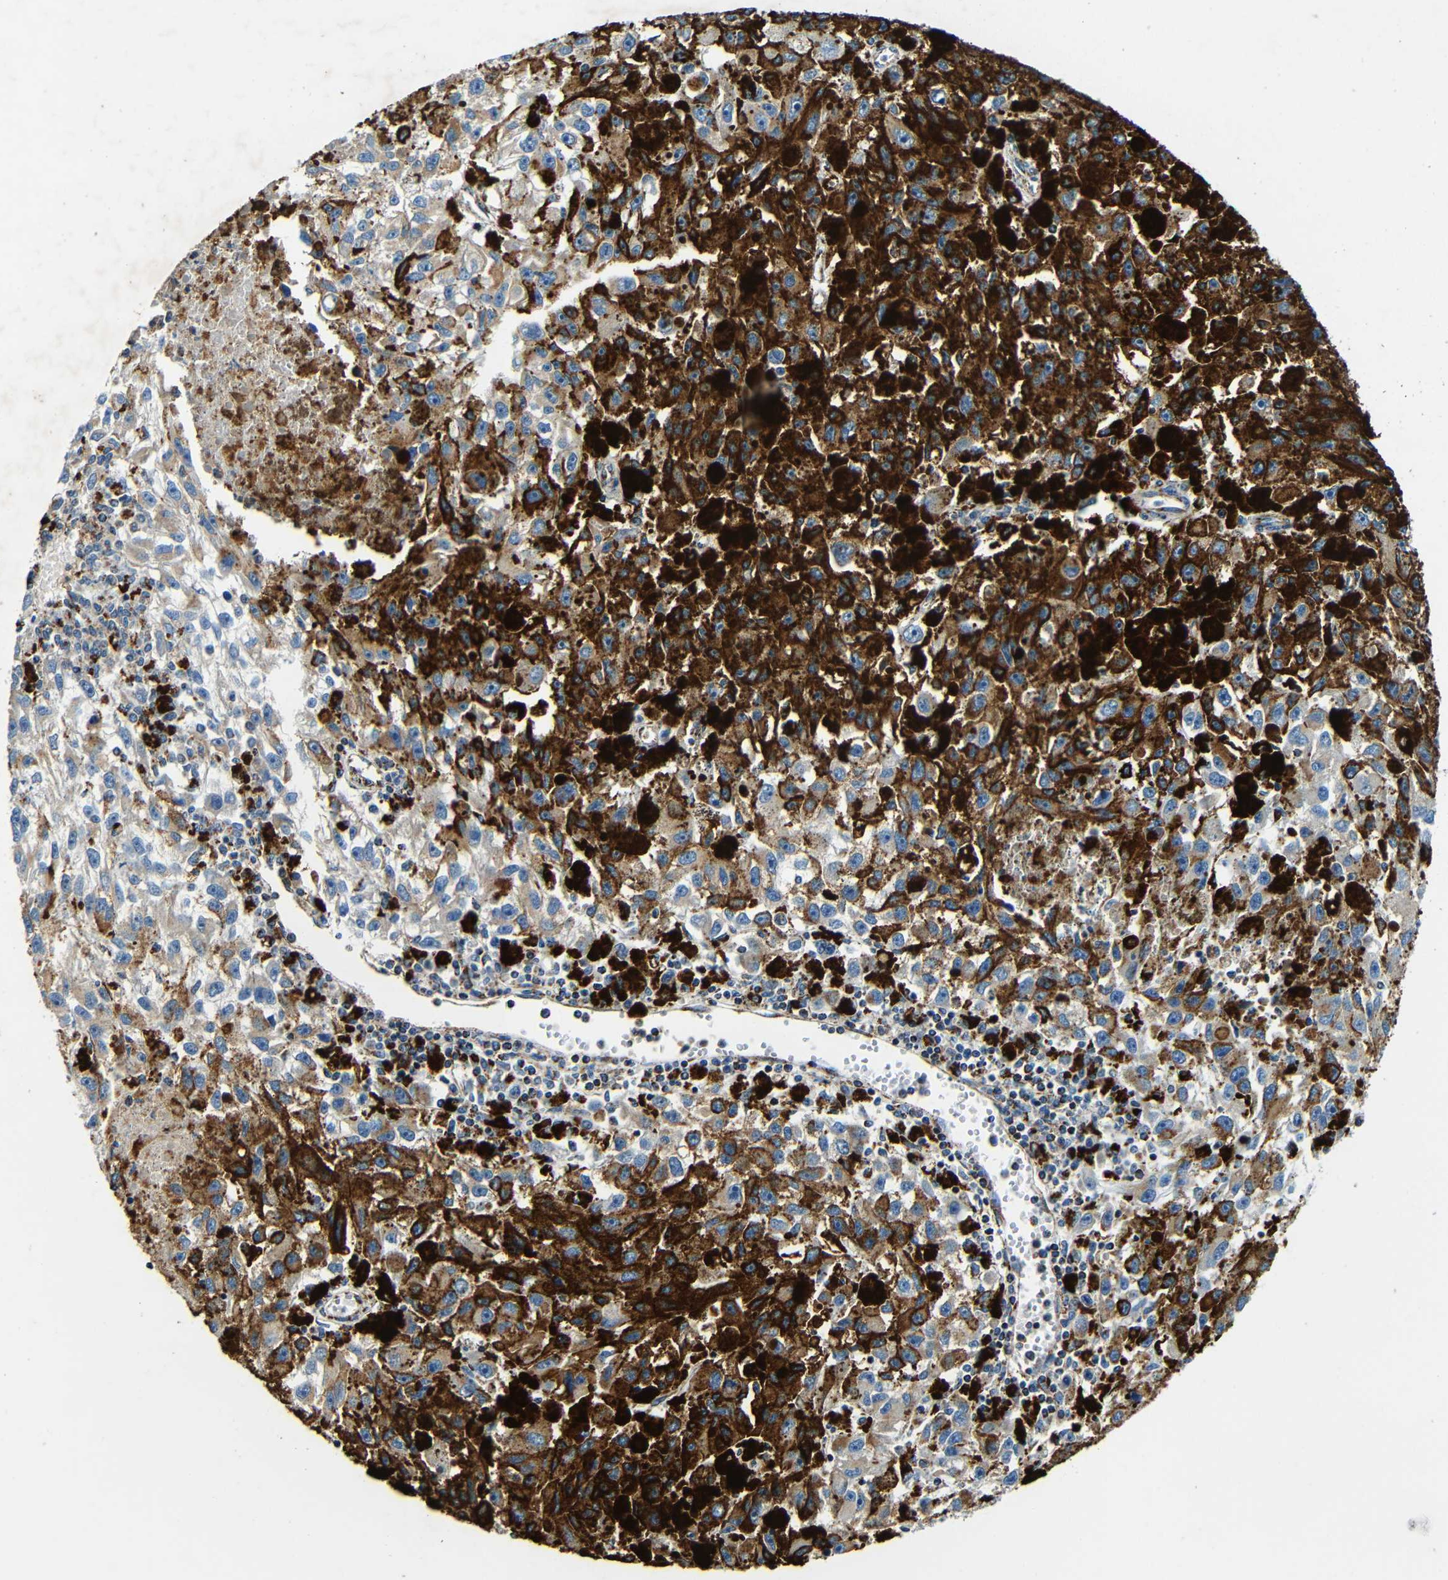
{"staining": {"intensity": "moderate", "quantity": "25%-75%", "location": "cytoplasmic/membranous"}, "tissue": "melanoma", "cell_type": "Tumor cells", "image_type": "cancer", "snomed": [{"axis": "morphology", "description": "Malignant melanoma, NOS"}, {"axis": "topography", "description": "Skin"}], "caption": "The photomicrograph reveals staining of malignant melanoma, revealing moderate cytoplasmic/membranous protein staining (brown color) within tumor cells. Using DAB (3,3'-diaminobenzidine) (brown) and hematoxylin (blue) stains, captured at high magnification using brightfield microscopy.", "gene": "GALNT18", "patient": {"sex": "female", "age": 104}}